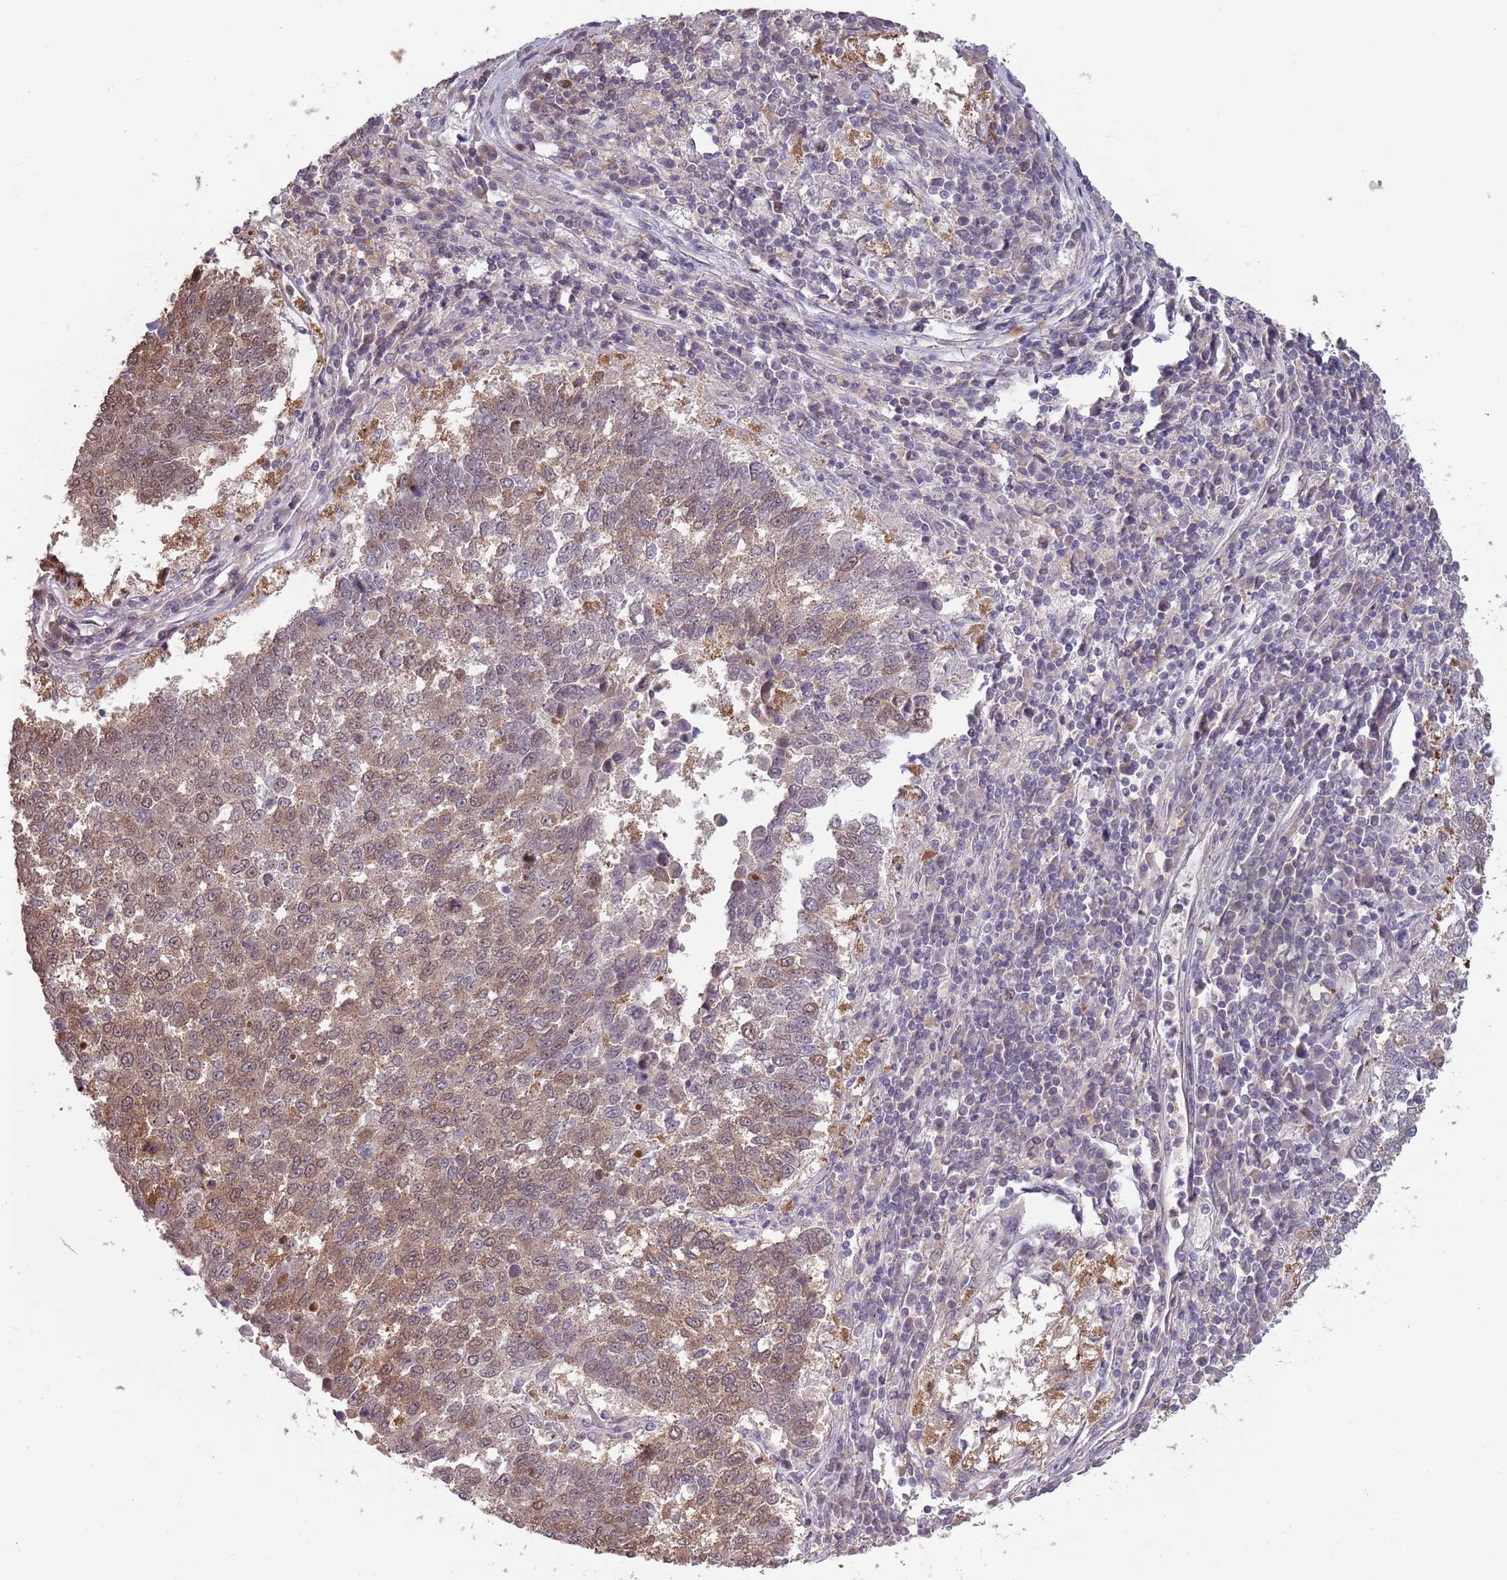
{"staining": {"intensity": "moderate", "quantity": "25%-75%", "location": "cytoplasmic/membranous"}, "tissue": "lung cancer", "cell_type": "Tumor cells", "image_type": "cancer", "snomed": [{"axis": "morphology", "description": "Squamous cell carcinoma, NOS"}, {"axis": "topography", "description": "Lung"}], "caption": "Immunohistochemistry of human lung cancer (squamous cell carcinoma) reveals medium levels of moderate cytoplasmic/membranous expression in about 25%-75% of tumor cells. (DAB IHC, brown staining for protein, blue staining for nuclei).", "gene": "SALL1", "patient": {"sex": "male", "age": 73}}